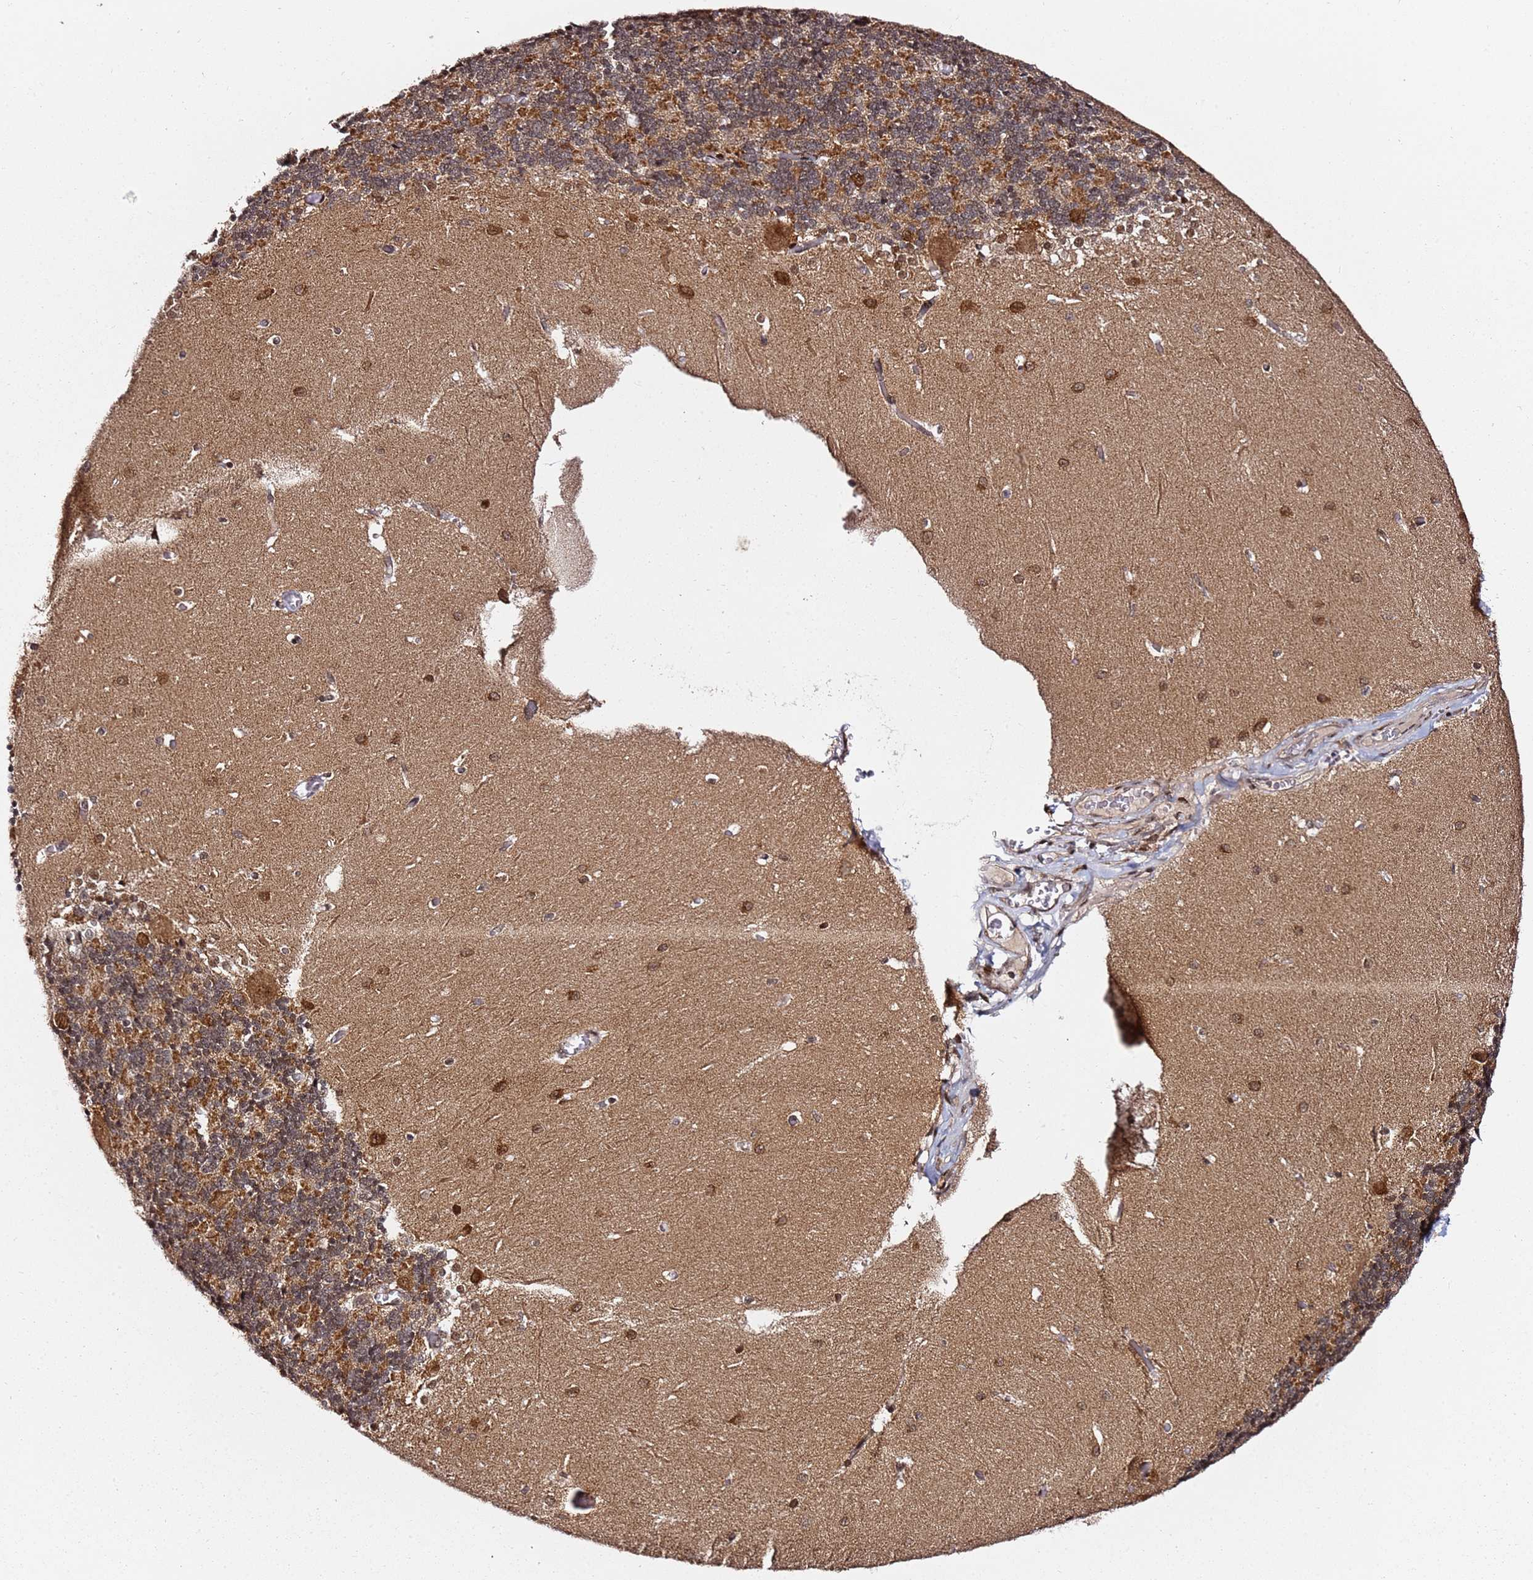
{"staining": {"intensity": "moderate", "quantity": "25%-75%", "location": "cytoplasmic/membranous"}, "tissue": "cerebellum", "cell_type": "Cells in granular layer", "image_type": "normal", "snomed": [{"axis": "morphology", "description": "Normal tissue, NOS"}, {"axis": "topography", "description": "Cerebellum"}], "caption": "This histopathology image shows normal cerebellum stained with IHC to label a protein in brown. The cytoplasmic/membranous of cells in granular layer show moderate positivity for the protein. Nuclei are counter-stained blue.", "gene": "TP53AIP1", "patient": {"sex": "male", "age": 37}}